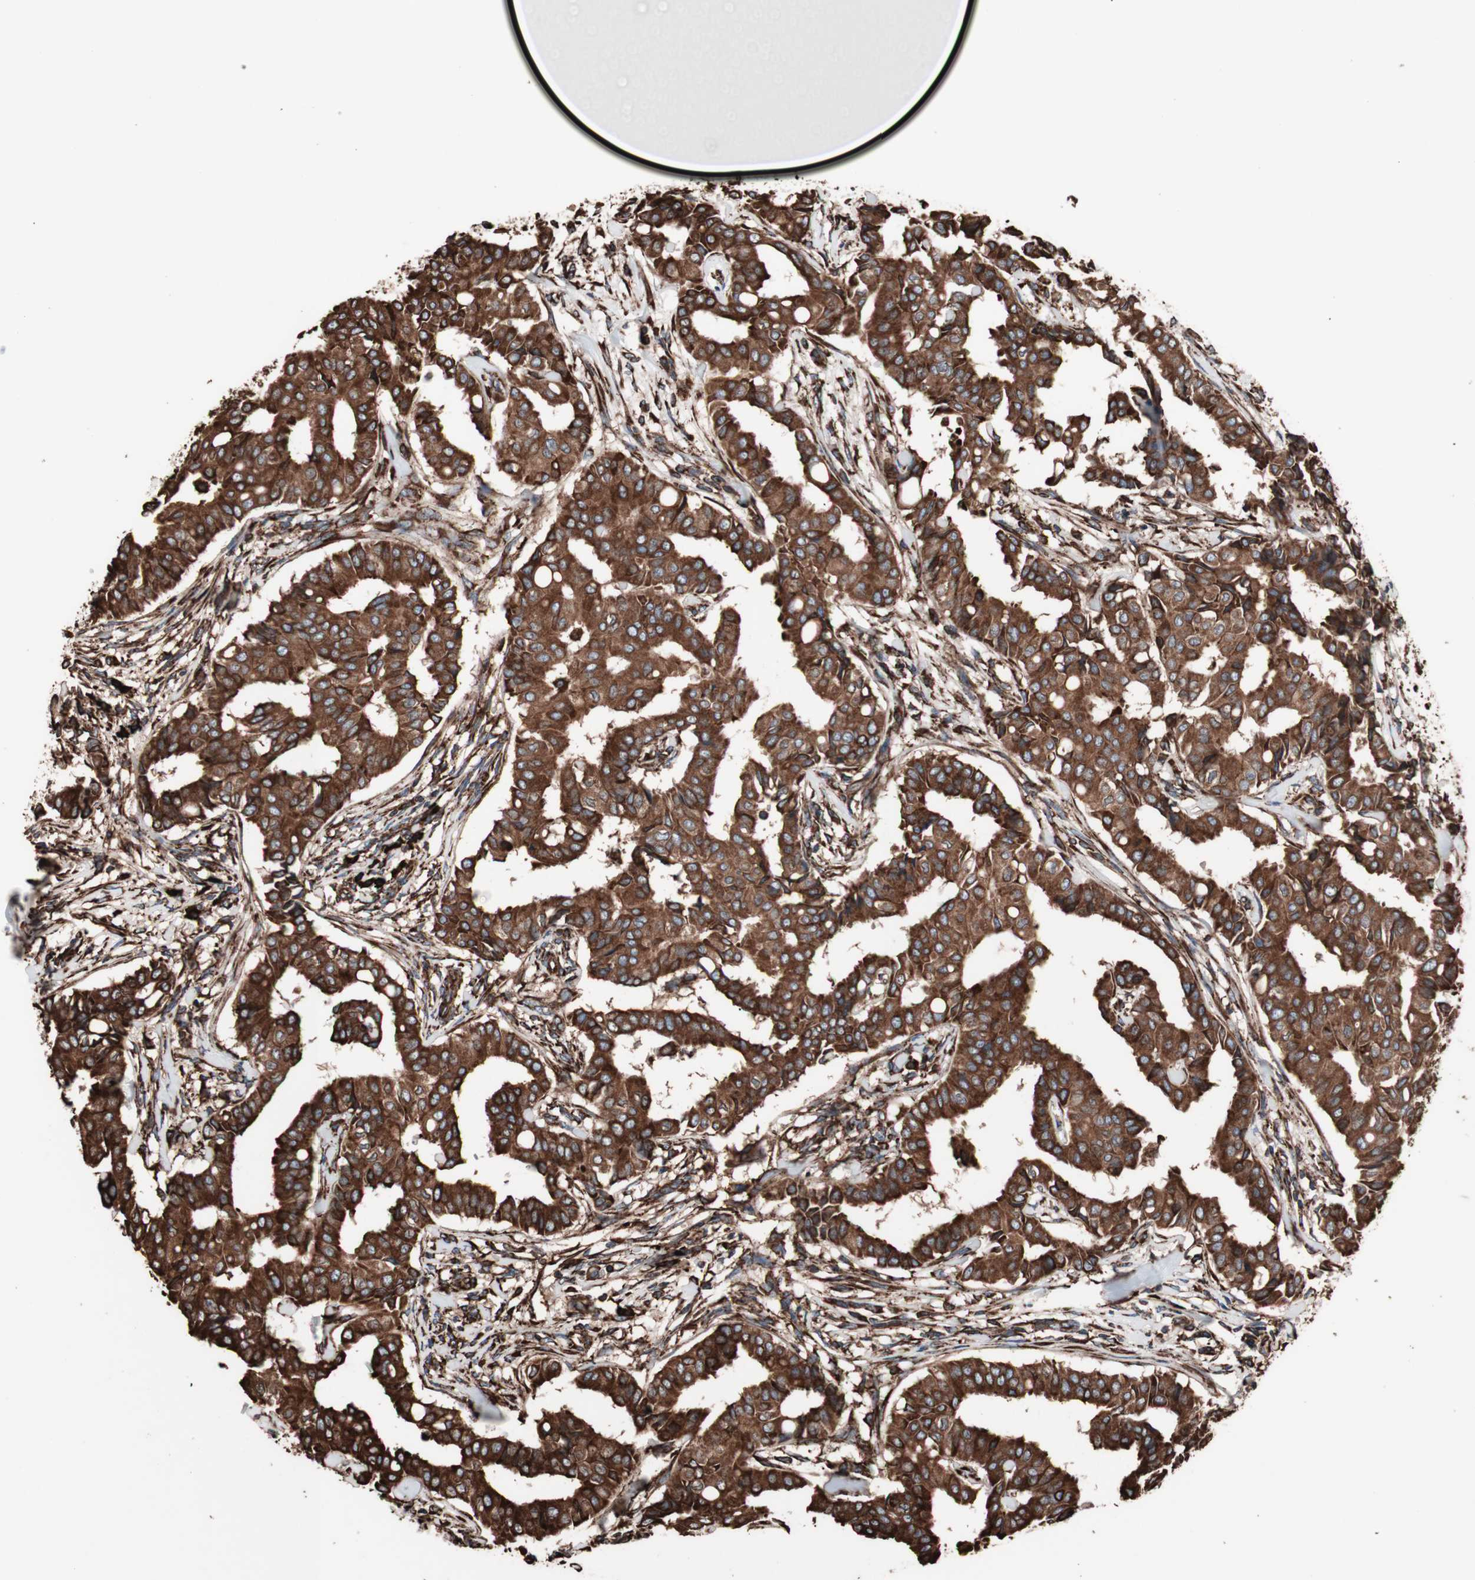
{"staining": {"intensity": "strong", "quantity": ">75%", "location": "cytoplasmic/membranous"}, "tissue": "head and neck cancer", "cell_type": "Tumor cells", "image_type": "cancer", "snomed": [{"axis": "morphology", "description": "Adenocarcinoma, NOS"}, {"axis": "topography", "description": "Salivary gland"}, {"axis": "topography", "description": "Head-Neck"}], "caption": "An image showing strong cytoplasmic/membranous staining in approximately >75% of tumor cells in head and neck cancer, as visualized by brown immunohistochemical staining.", "gene": "HSP90B1", "patient": {"sex": "female", "age": 59}}